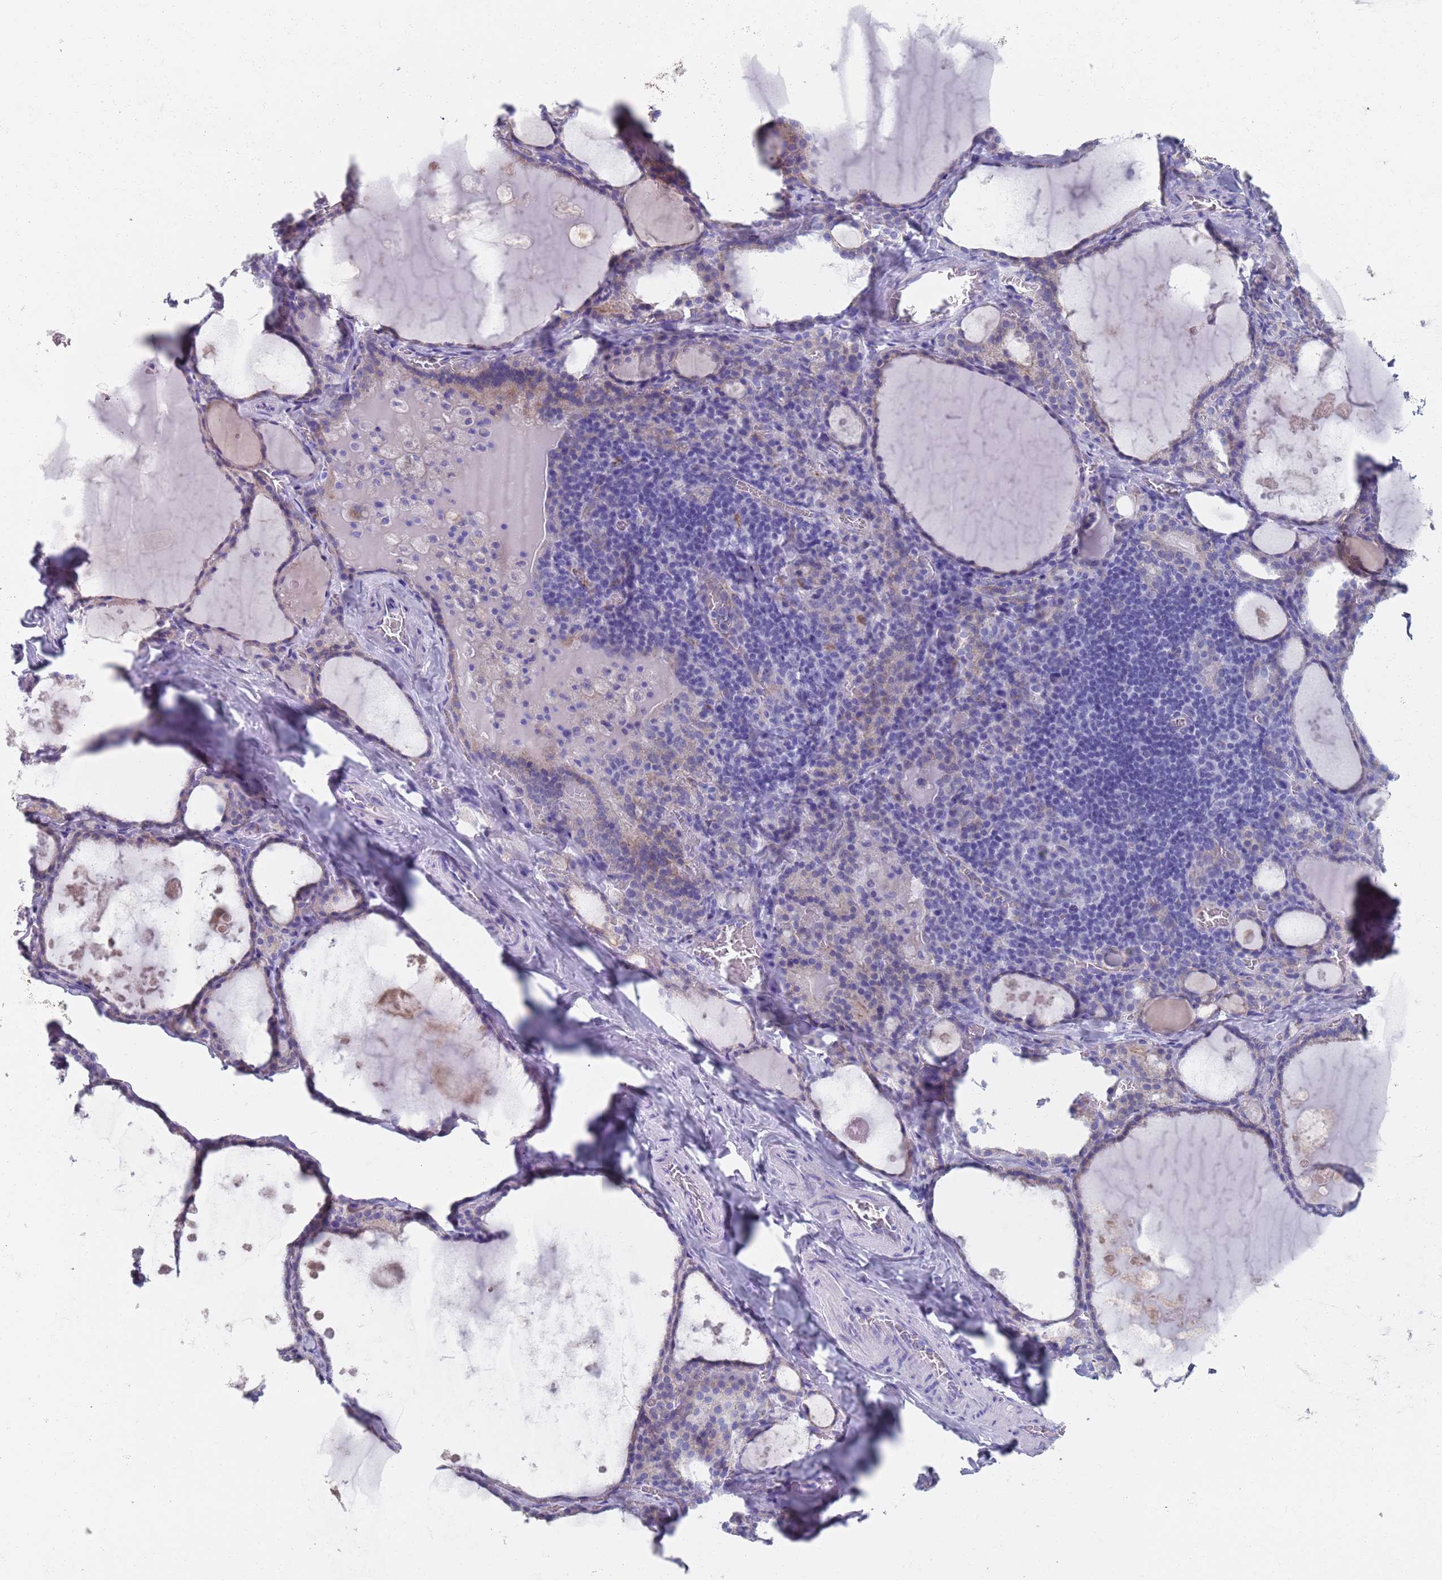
{"staining": {"intensity": "weak", "quantity": "<25%", "location": "cytoplasmic/membranous"}, "tissue": "thyroid gland", "cell_type": "Glandular cells", "image_type": "normal", "snomed": [{"axis": "morphology", "description": "Normal tissue, NOS"}, {"axis": "topography", "description": "Thyroid gland"}], "caption": "Immunohistochemistry (IHC) image of benign thyroid gland: thyroid gland stained with DAB demonstrates no significant protein staining in glandular cells. Brightfield microscopy of immunohistochemistry stained with DAB (brown) and hematoxylin (blue), captured at high magnification.", "gene": "PLOD1", "patient": {"sex": "male", "age": 56}}